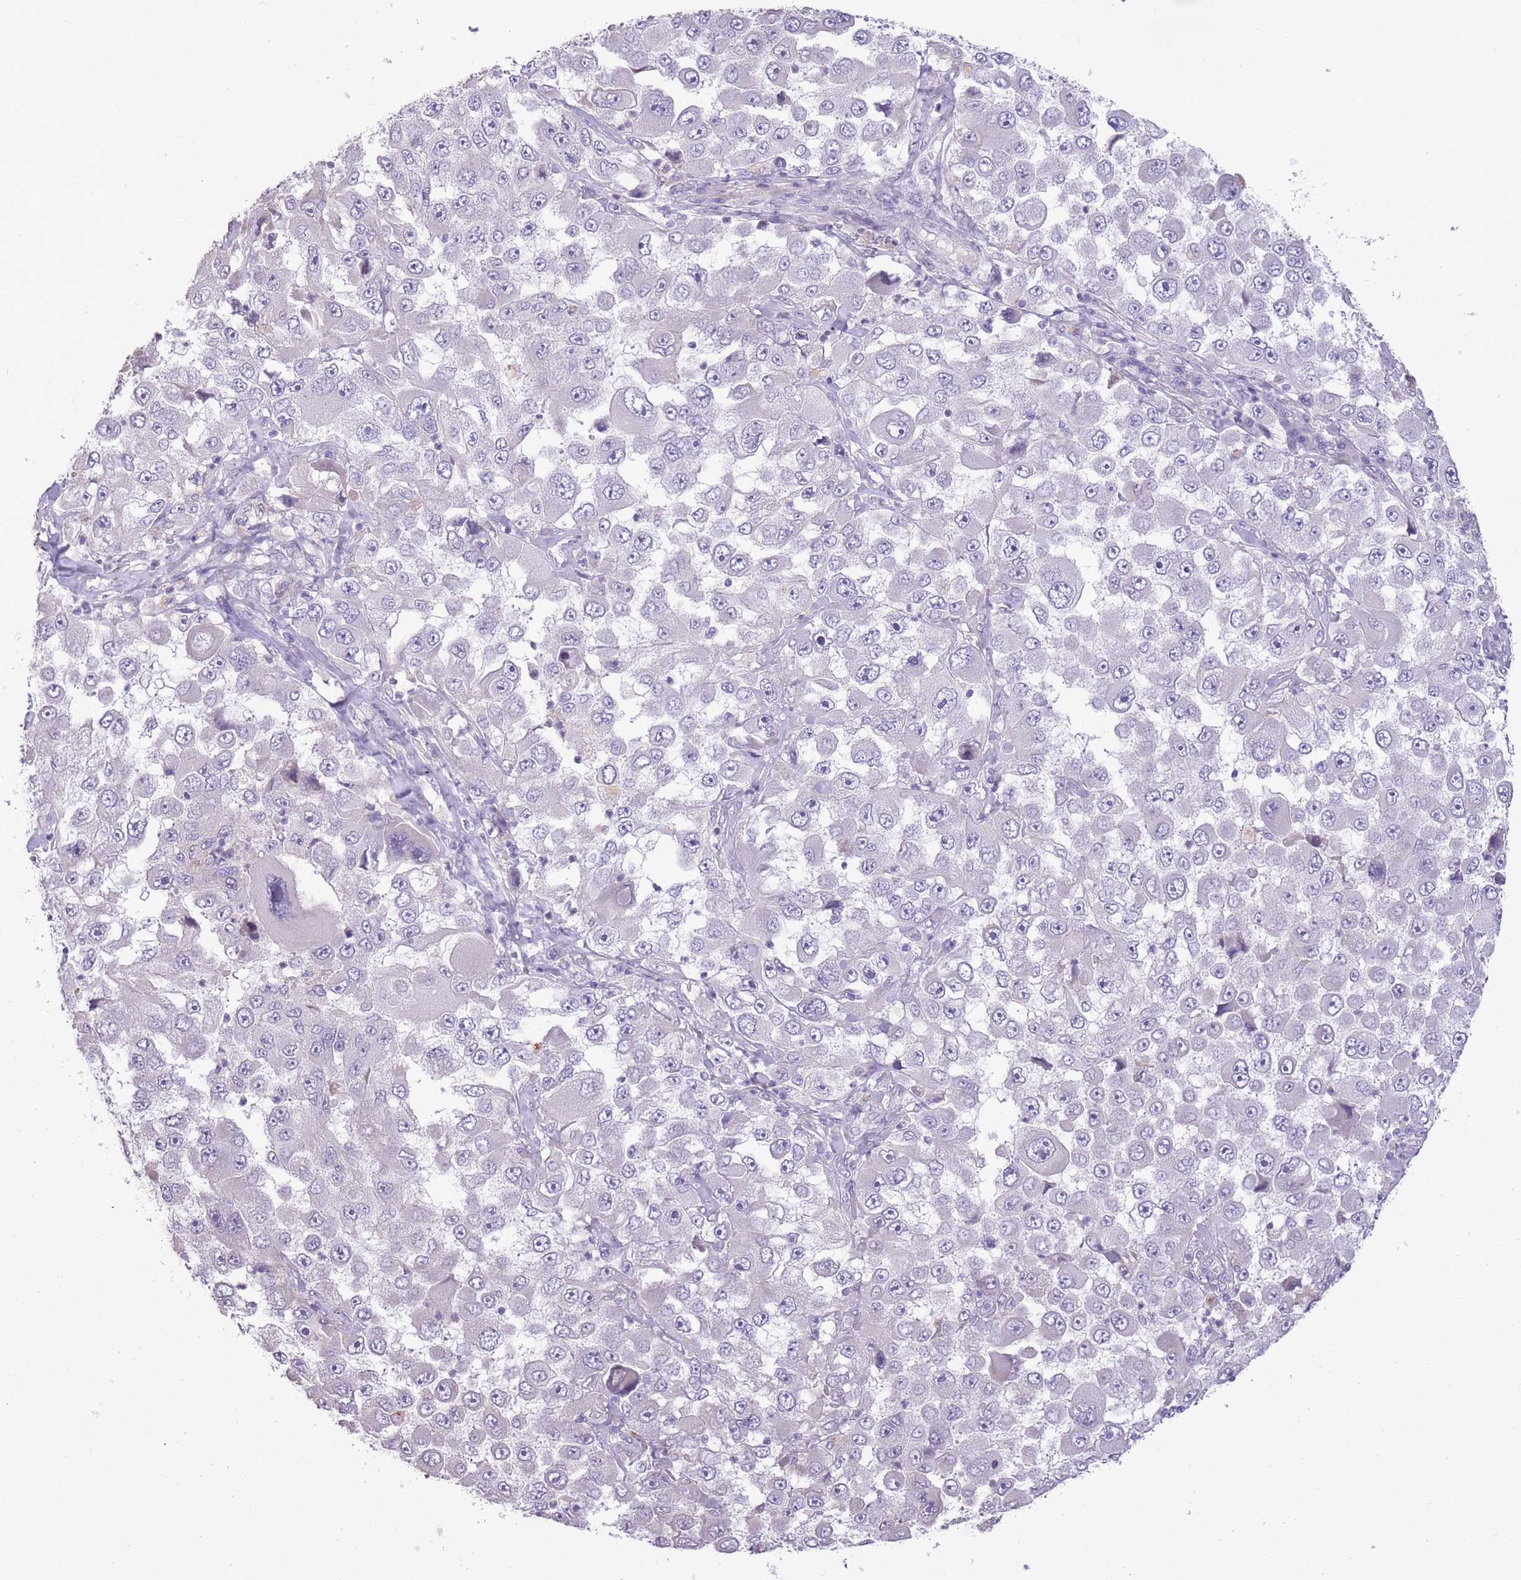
{"staining": {"intensity": "negative", "quantity": "none", "location": "none"}, "tissue": "melanoma", "cell_type": "Tumor cells", "image_type": "cancer", "snomed": [{"axis": "morphology", "description": "Malignant melanoma, Metastatic site"}, {"axis": "topography", "description": "Lymph node"}], "caption": "This histopathology image is of melanoma stained with immunohistochemistry to label a protein in brown with the nuclei are counter-stained blue. There is no staining in tumor cells.", "gene": "WDR70", "patient": {"sex": "male", "age": 62}}